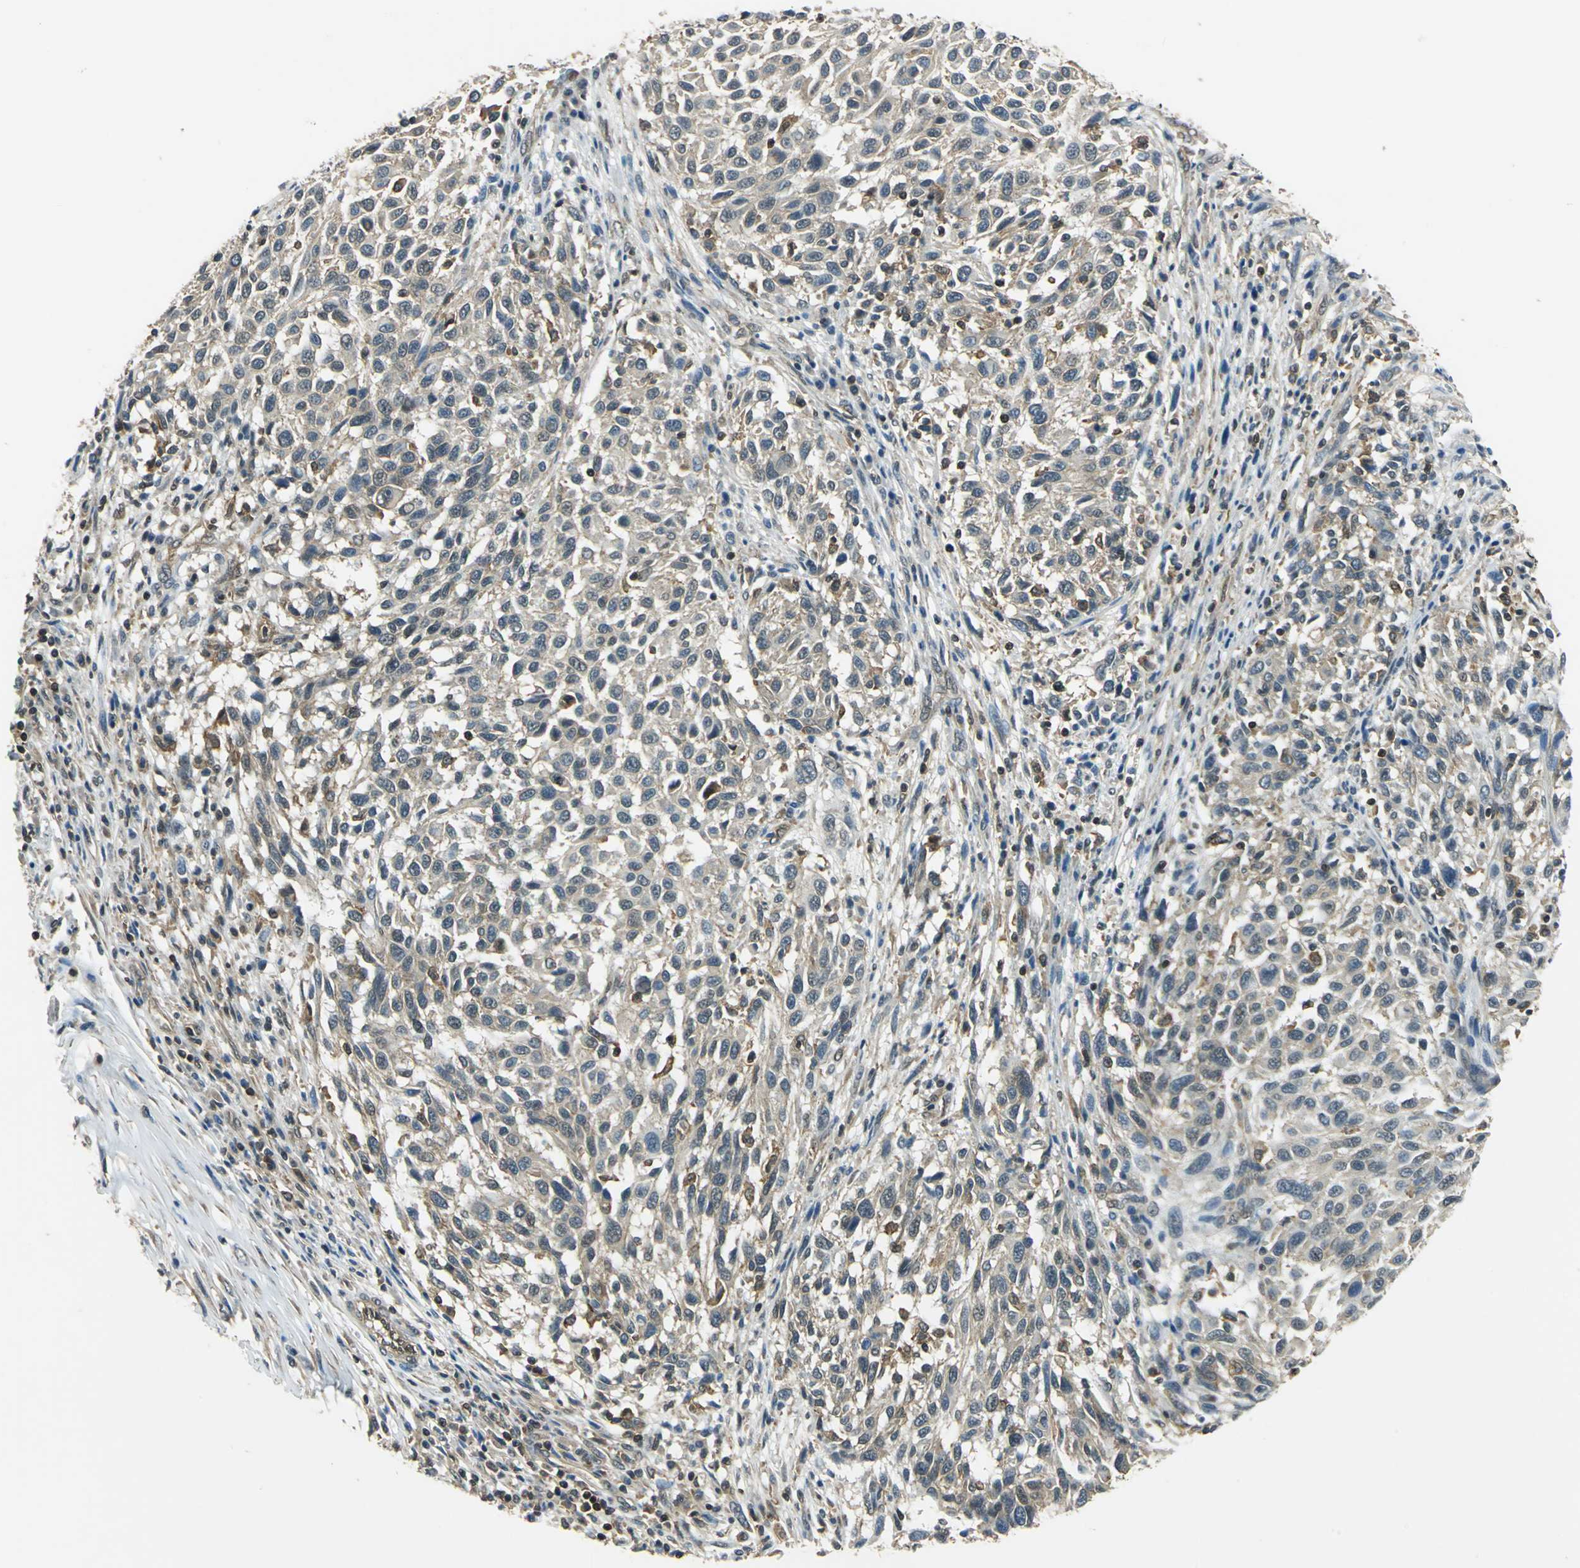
{"staining": {"intensity": "weak", "quantity": "25%-75%", "location": "cytoplasmic/membranous,nuclear"}, "tissue": "melanoma", "cell_type": "Tumor cells", "image_type": "cancer", "snomed": [{"axis": "morphology", "description": "Malignant melanoma, Metastatic site"}, {"axis": "topography", "description": "Lymph node"}], "caption": "Melanoma was stained to show a protein in brown. There is low levels of weak cytoplasmic/membranous and nuclear positivity in about 25%-75% of tumor cells.", "gene": "ARPC3", "patient": {"sex": "male", "age": 61}}